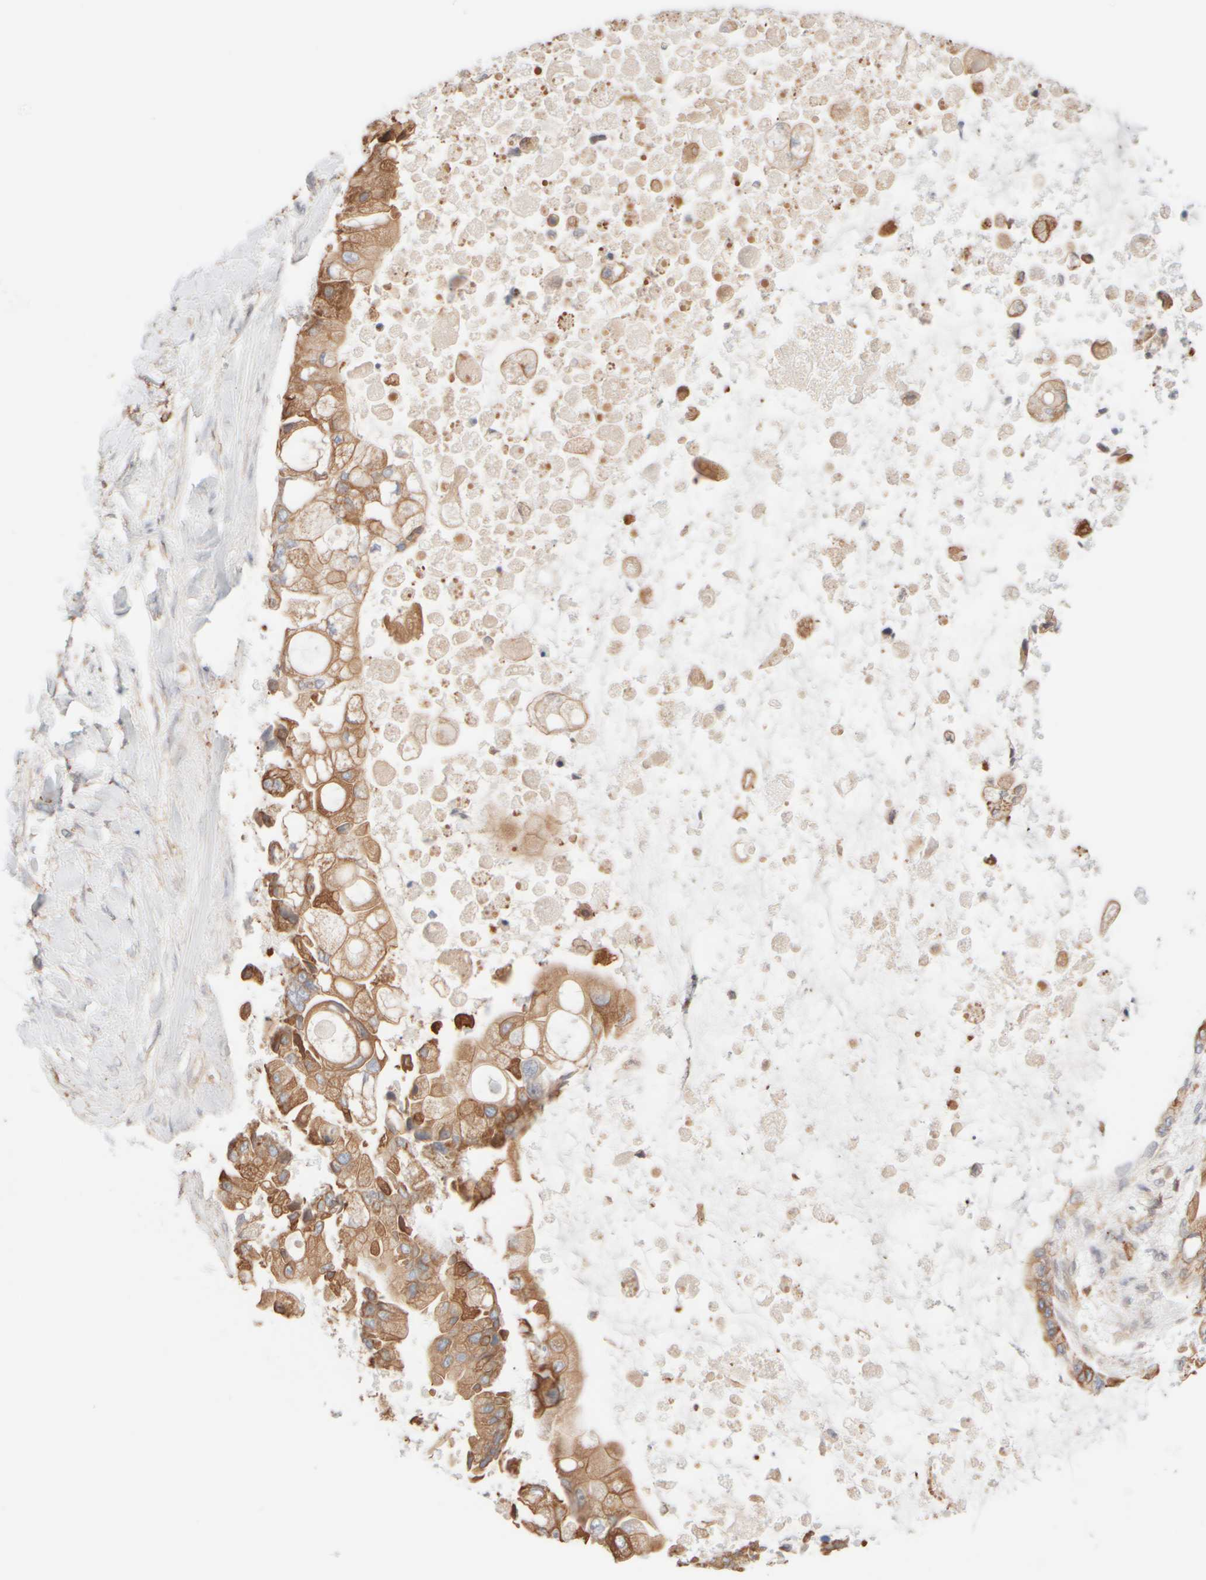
{"staining": {"intensity": "moderate", "quantity": ">75%", "location": "cytoplasmic/membranous"}, "tissue": "liver cancer", "cell_type": "Tumor cells", "image_type": "cancer", "snomed": [{"axis": "morphology", "description": "Cholangiocarcinoma"}, {"axis": "topography", "description": "Liver"}], "caption": "A brown stain highlights moderate cytoplasmic/membranous expression of a protein in liver cholangiocarcinoma tumor cells.", "gene": "KRT15", "patient": {"sex": "male", "age": 50}}